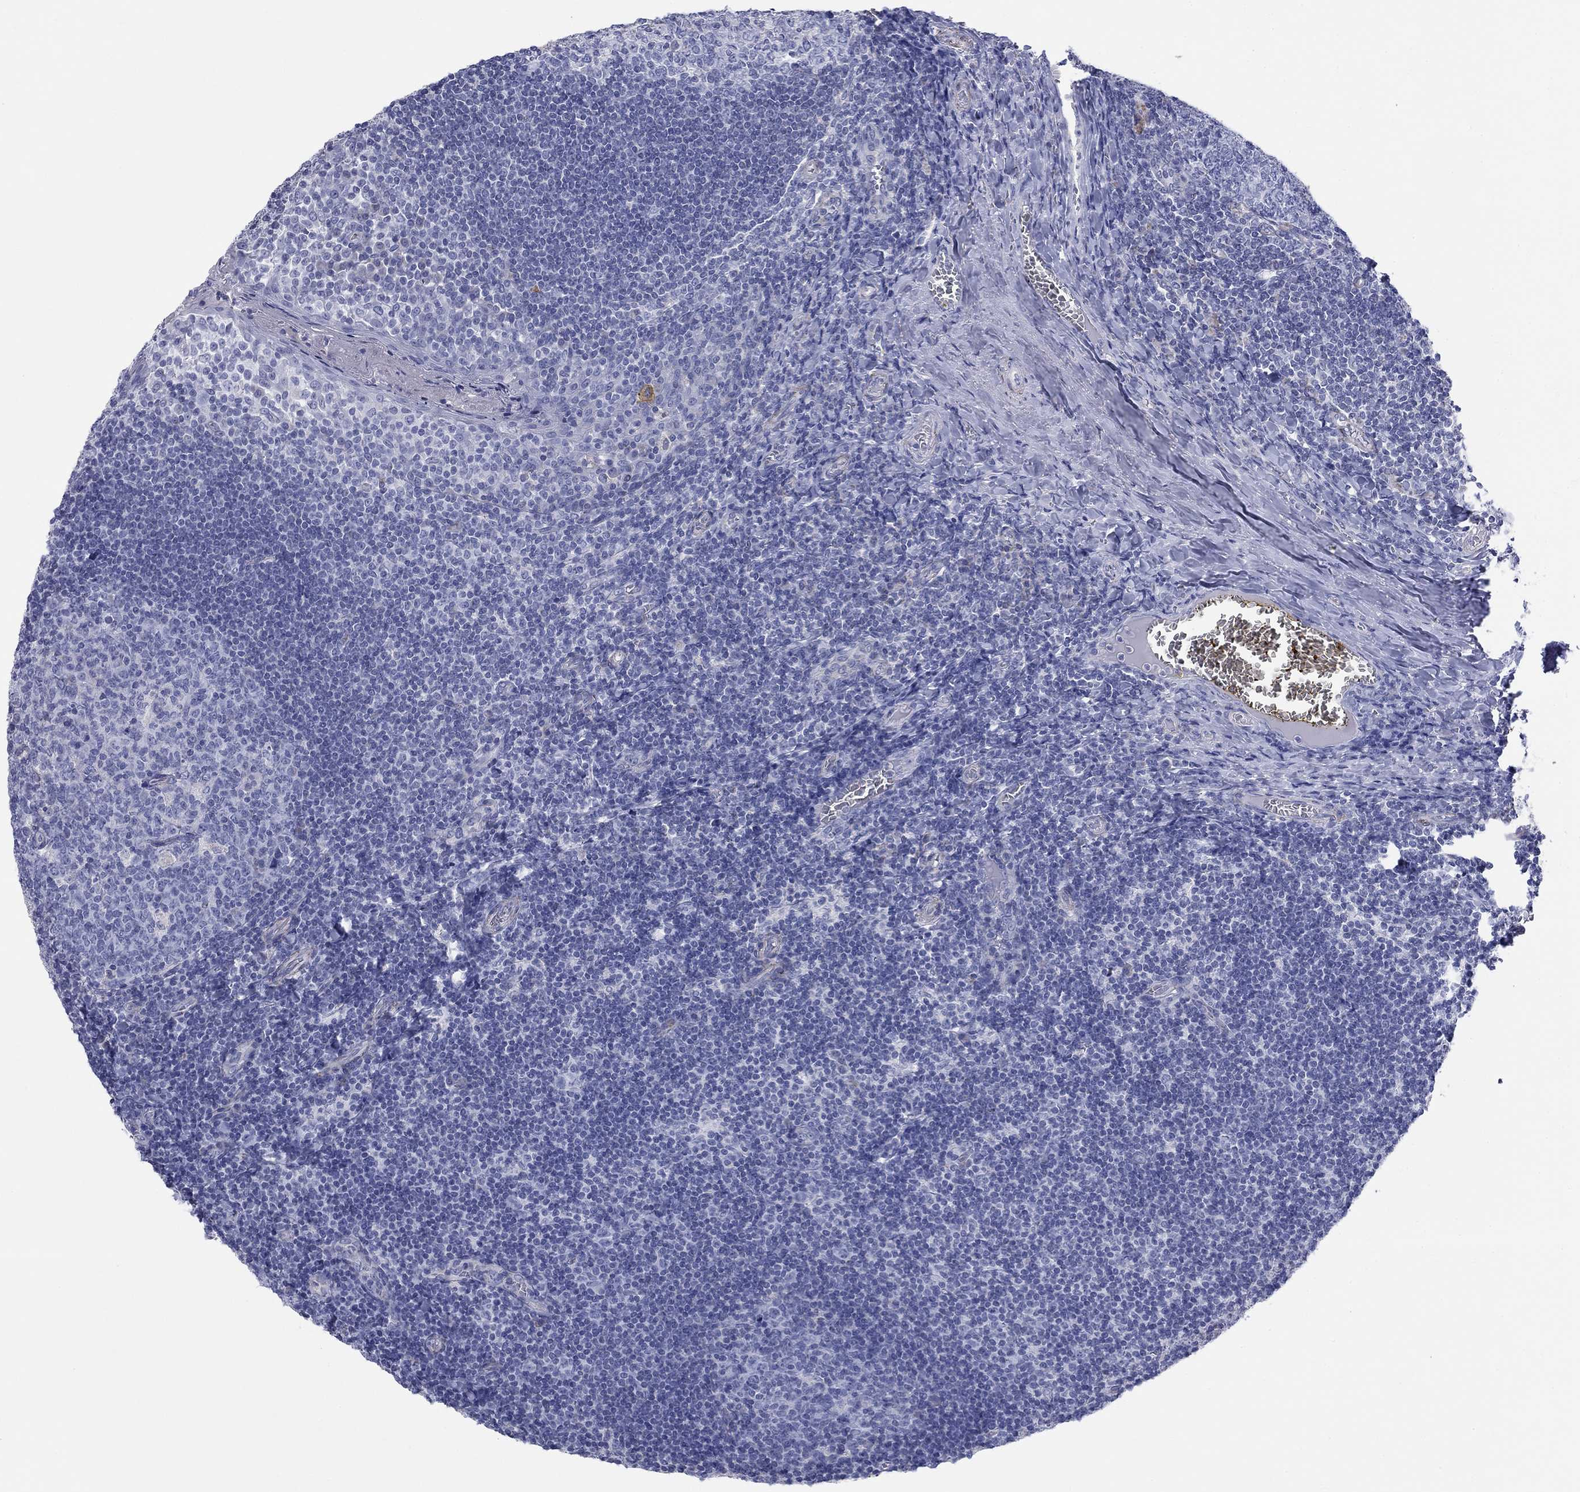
{"staining": {"intensity": "negative", "quantity": "none", "location": "none"}, "tissue": "tonsil", "cell_type": "Germinal center cells", "image_type": "normal", "snomed": [{"axis": "morphology", "description": "Normal tissue, NOS"}, {"axis": "topography", "description": "Tonsil"}], "caption": "Human tonsil stained for a protein using IHC shows no expression in germinal center cells.", "gene": "MGST3", "patient": {"sex": "female", "age": 13}}